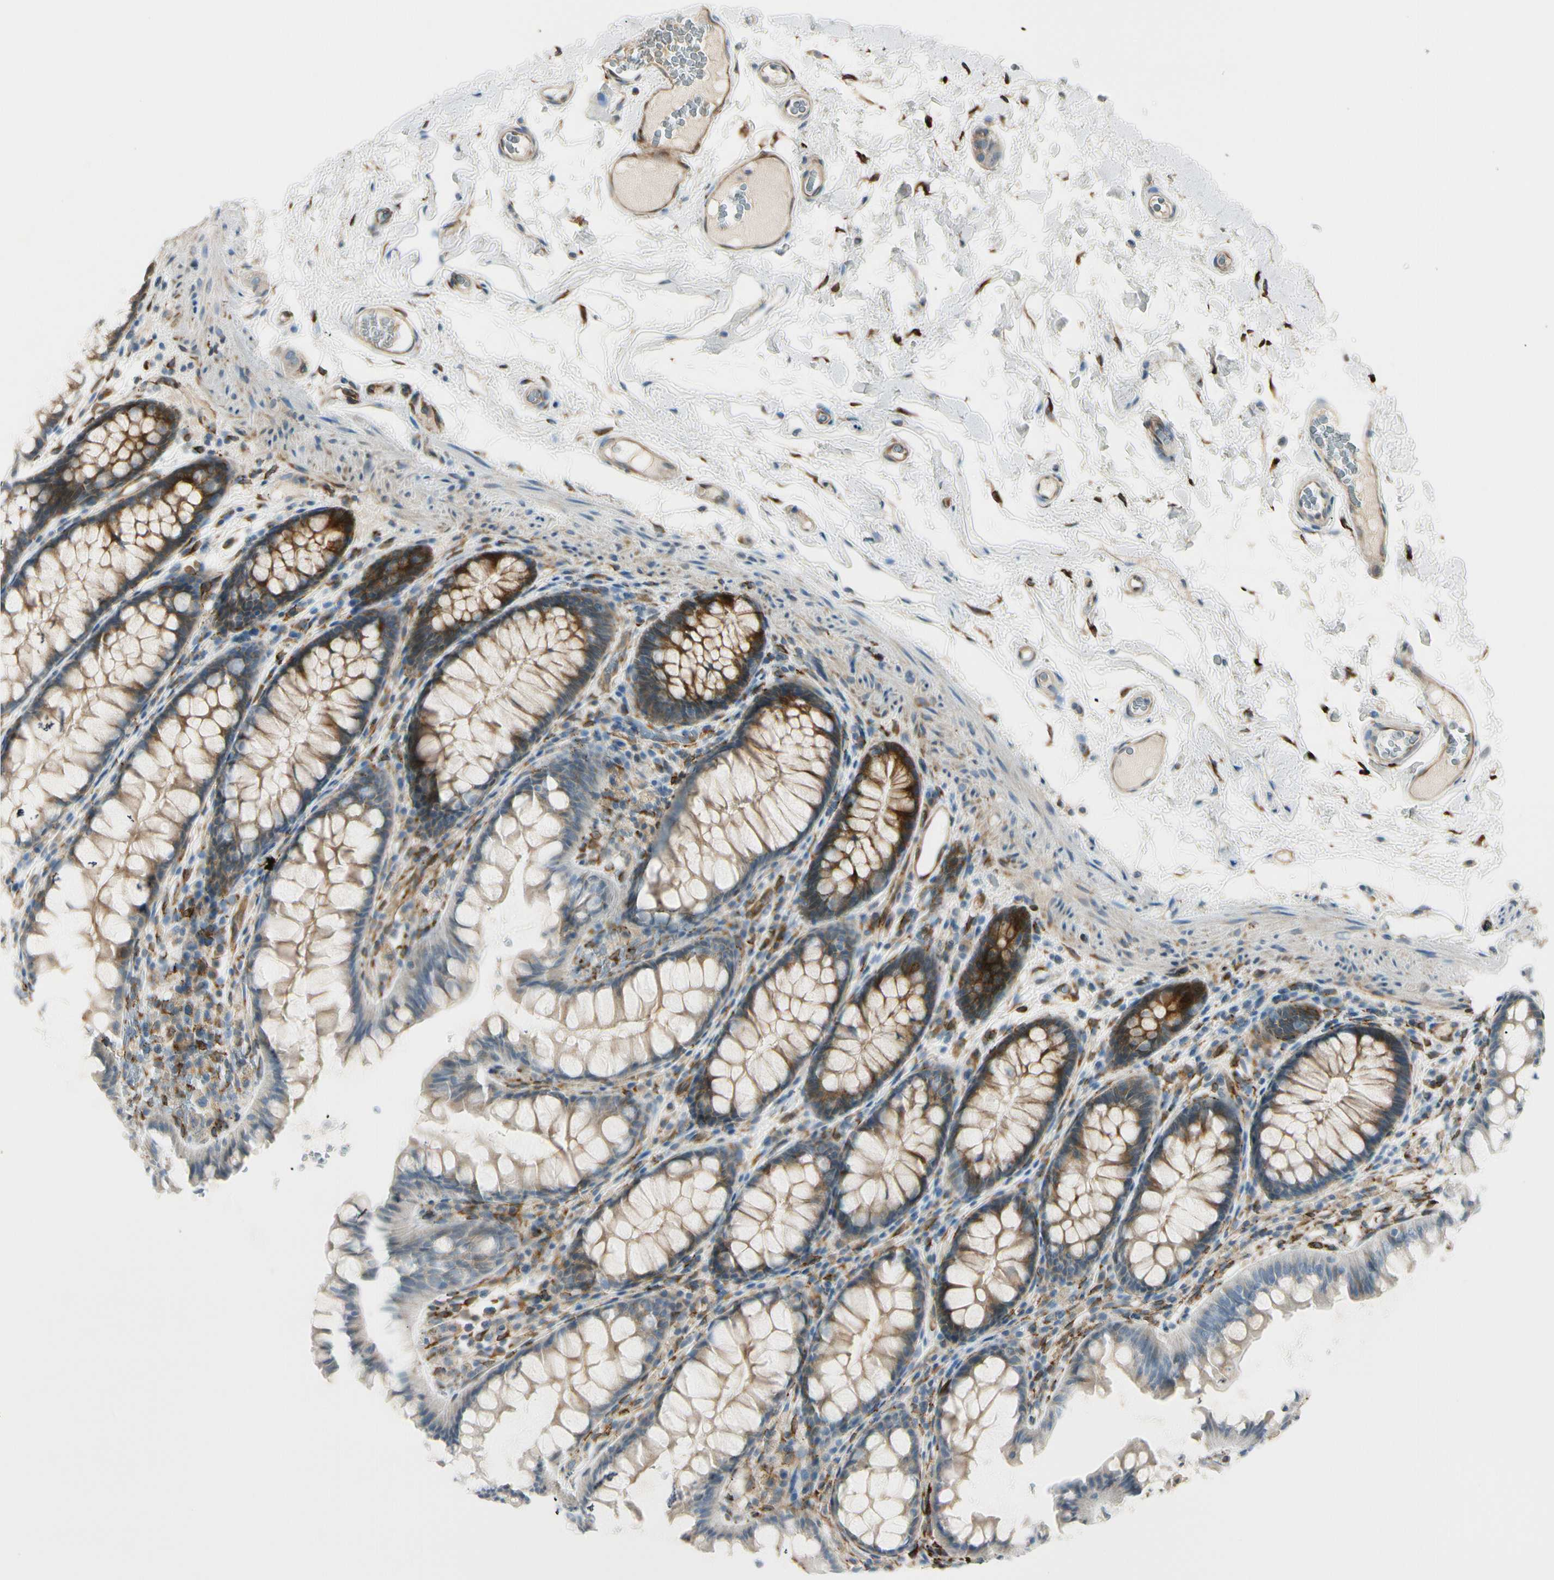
{"staining": {"intensity": "moderate", "quantity": ">75%", "location": "cytoplasmic/membranous"}, "tissue": "colon", "cell_type": "Endothelial cells", "image_type": "normal", "snomed": [{"axis": "morphology", "description": "Normal tissue, NOS"}, {"axis": "topography", "description": "Colon"}], "caption": "Benign colon was stained to show a protein in brown. There is medium levels of moderate cytoplasmic/membranous expression in about >75% of endothelial cells. (DAB (3,3'-diaminobenzidine) IHC, brown staining for protein, blue staining for nuclei).", "gene": "FKBP7", "patient": {"sex": "female", "age": 55}}